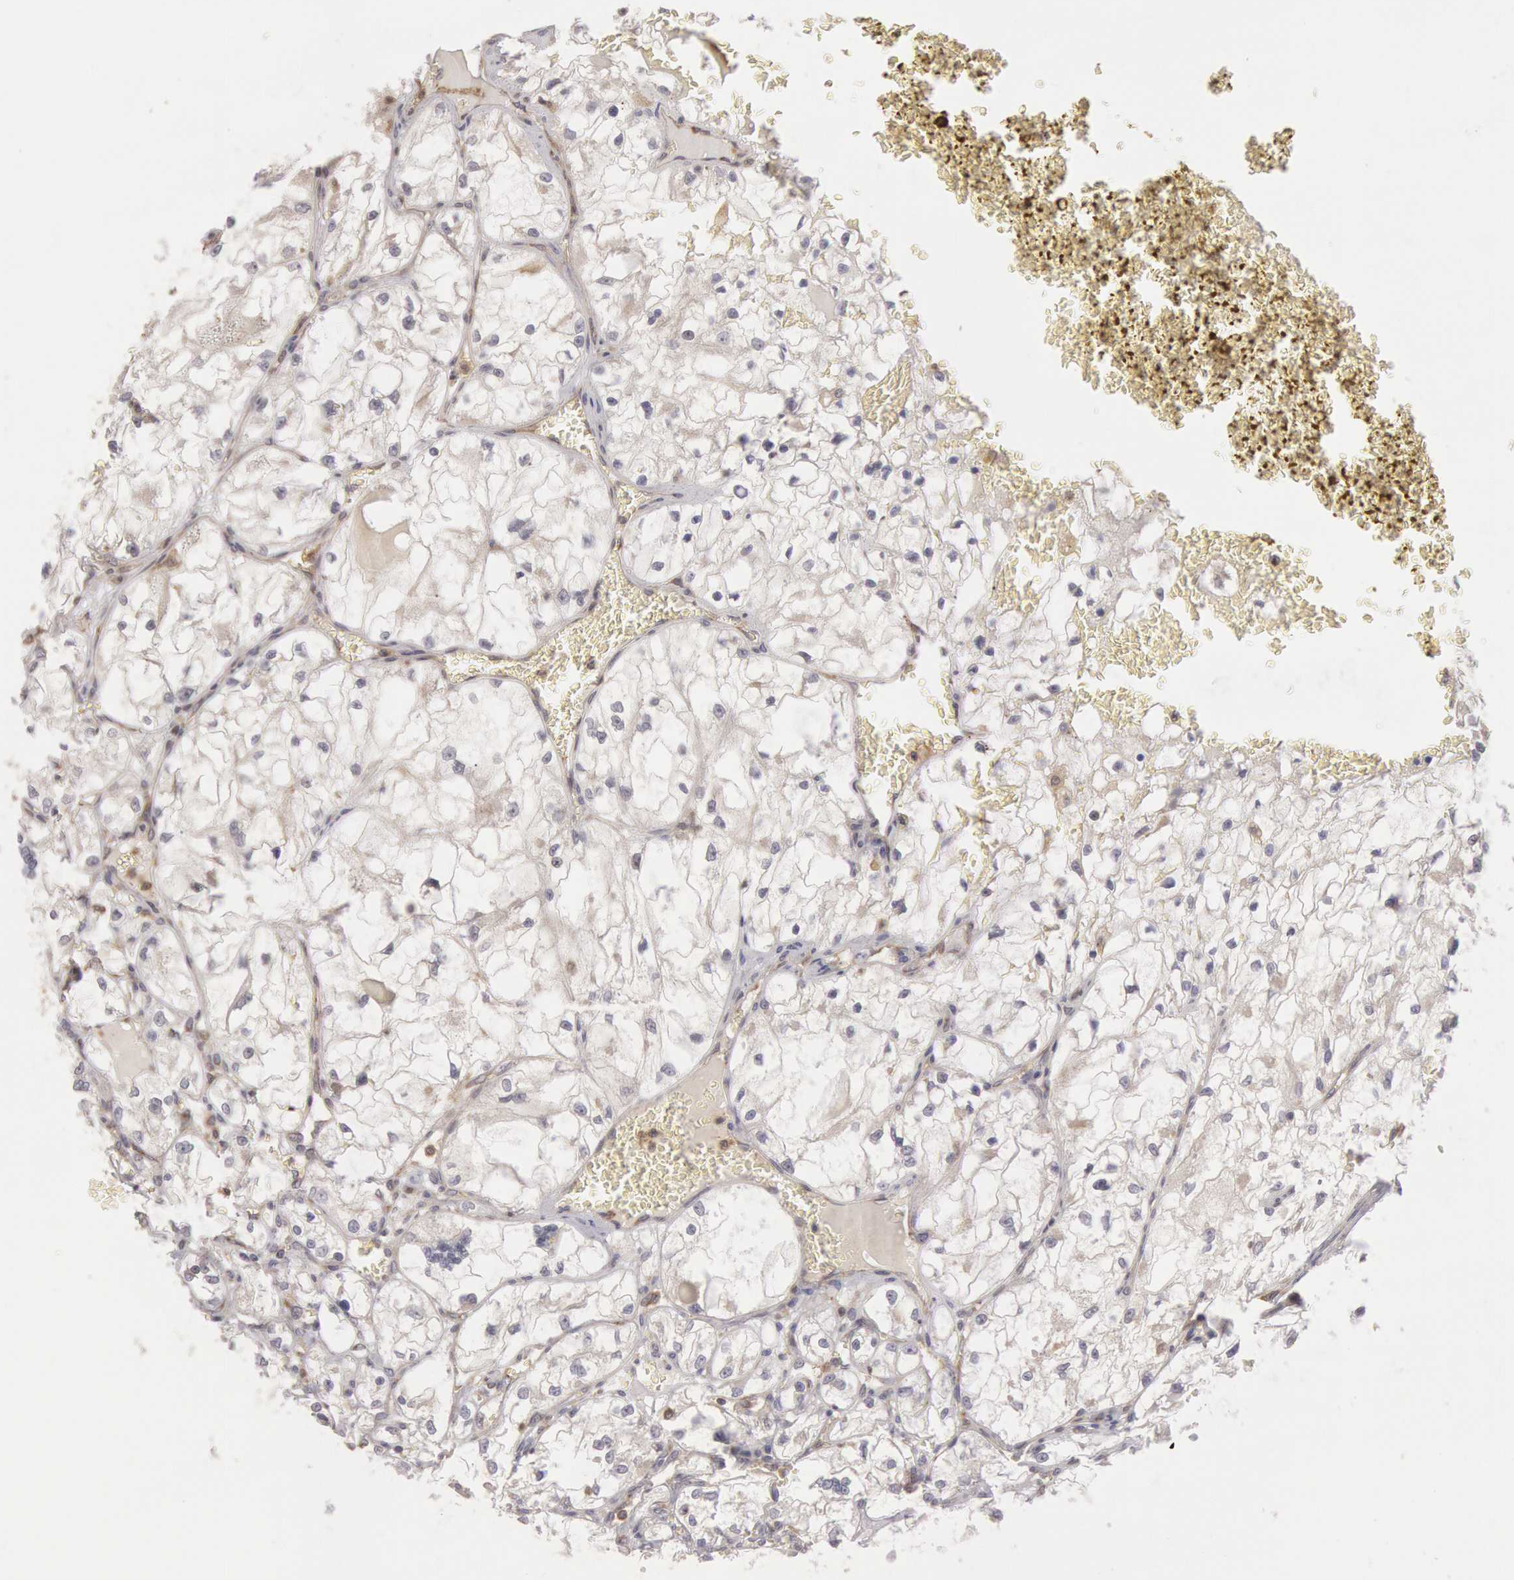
{"staining": {"intensity": "negative", "quantity": "none", "location": "none"}, "tissue": "renal cancer", "cell_type": "Tumor cells", "image_type": "cancer", "snomed": [{"axis": "morphology", "description": "Adenocarcinoma, NOS"}, {"axis": "topography", "description": "Kidney"}], "caption": "Immunohistochemical staining of human renal cancer exhibits no significant positivity in tumor cells.", "gene": "PLA2G6", "patient": {"sex": "male", "age": 61}}